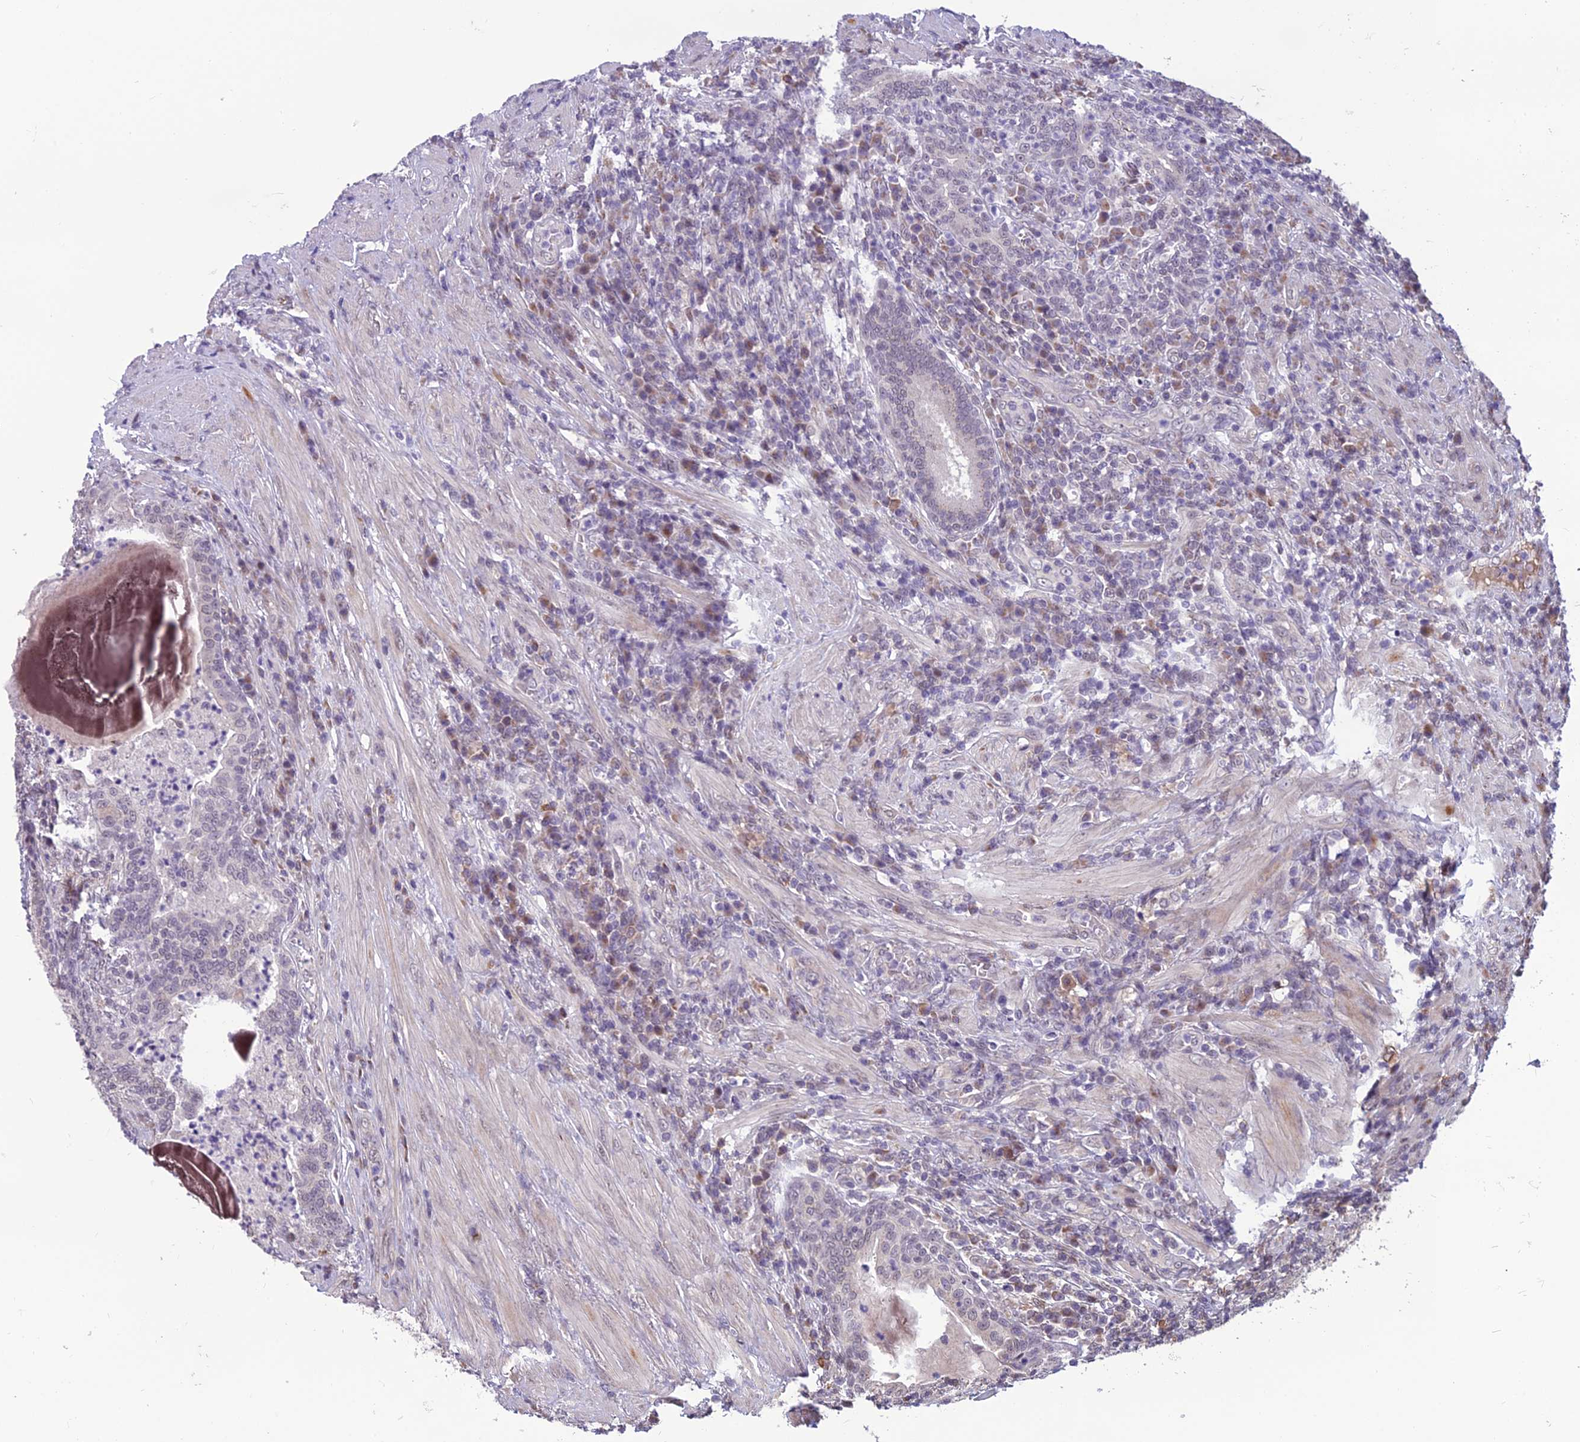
{"staining": {"intensity": "negative", "quantity": "none", "location": "none"}, "tissue": "prostate cancer", "cell_type": "Tumor cells", "image_type": "cancer", "snomed": [{"axis": "morphology", "description": "Adenocarcinoma, Low grade"}, {"axis": "topography", "description": "Prostate"}], "caption": "Prostate low-grade adenocarcinoma stained for a protein using immunohistochemistry (IHC) demonstrates no expression tumor cells.", "gene": "FBRS", "patient": {"sex": "male", "age": 68}}